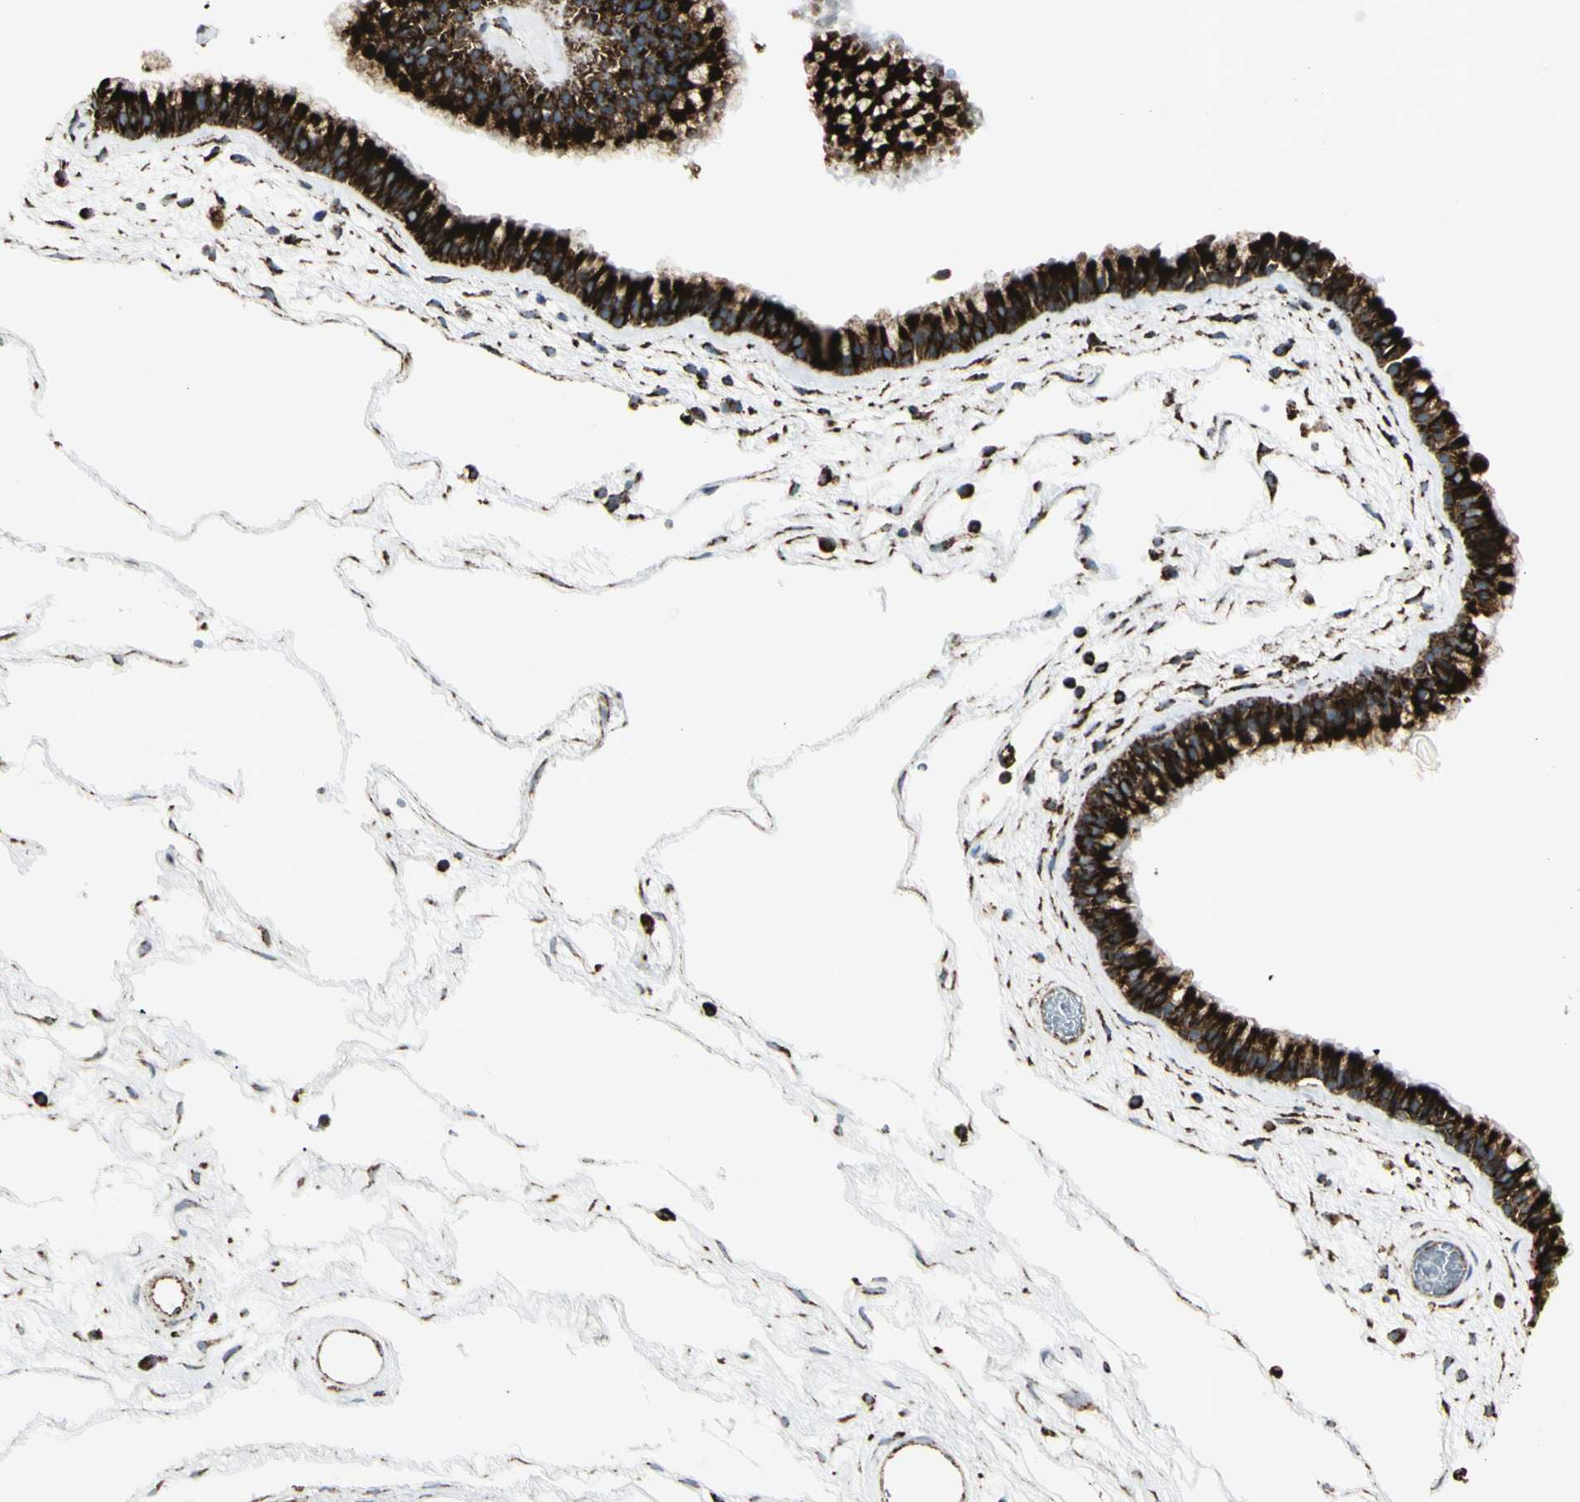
{"staining": {"intensity": "strong", "quantity": ">75%", "location": "cytoplasmic/membranous"}, "tissue": "nasopharynx", "cell_type": "Respiratory epithelial cells", "image_type": "normal", "snomed": [{"axis": "morphology", "description": "Normal tissue, NOS"}, {"axis": "morphology", "description": "Inflammation, NOS"}, {"axis": "topography", "description": "Nasopharynx"}], "caption": "Immunohistochemistry (IHC) micrograph of unremarkable human nasopharynx stained for a protein (brown), which reveals high levels of strong cytoplasmic/membranous positivity in about >75% of respiratory epithelial cells.", "gene": "CYB5R1", "patient": {"sex": "male", "age": 48}}